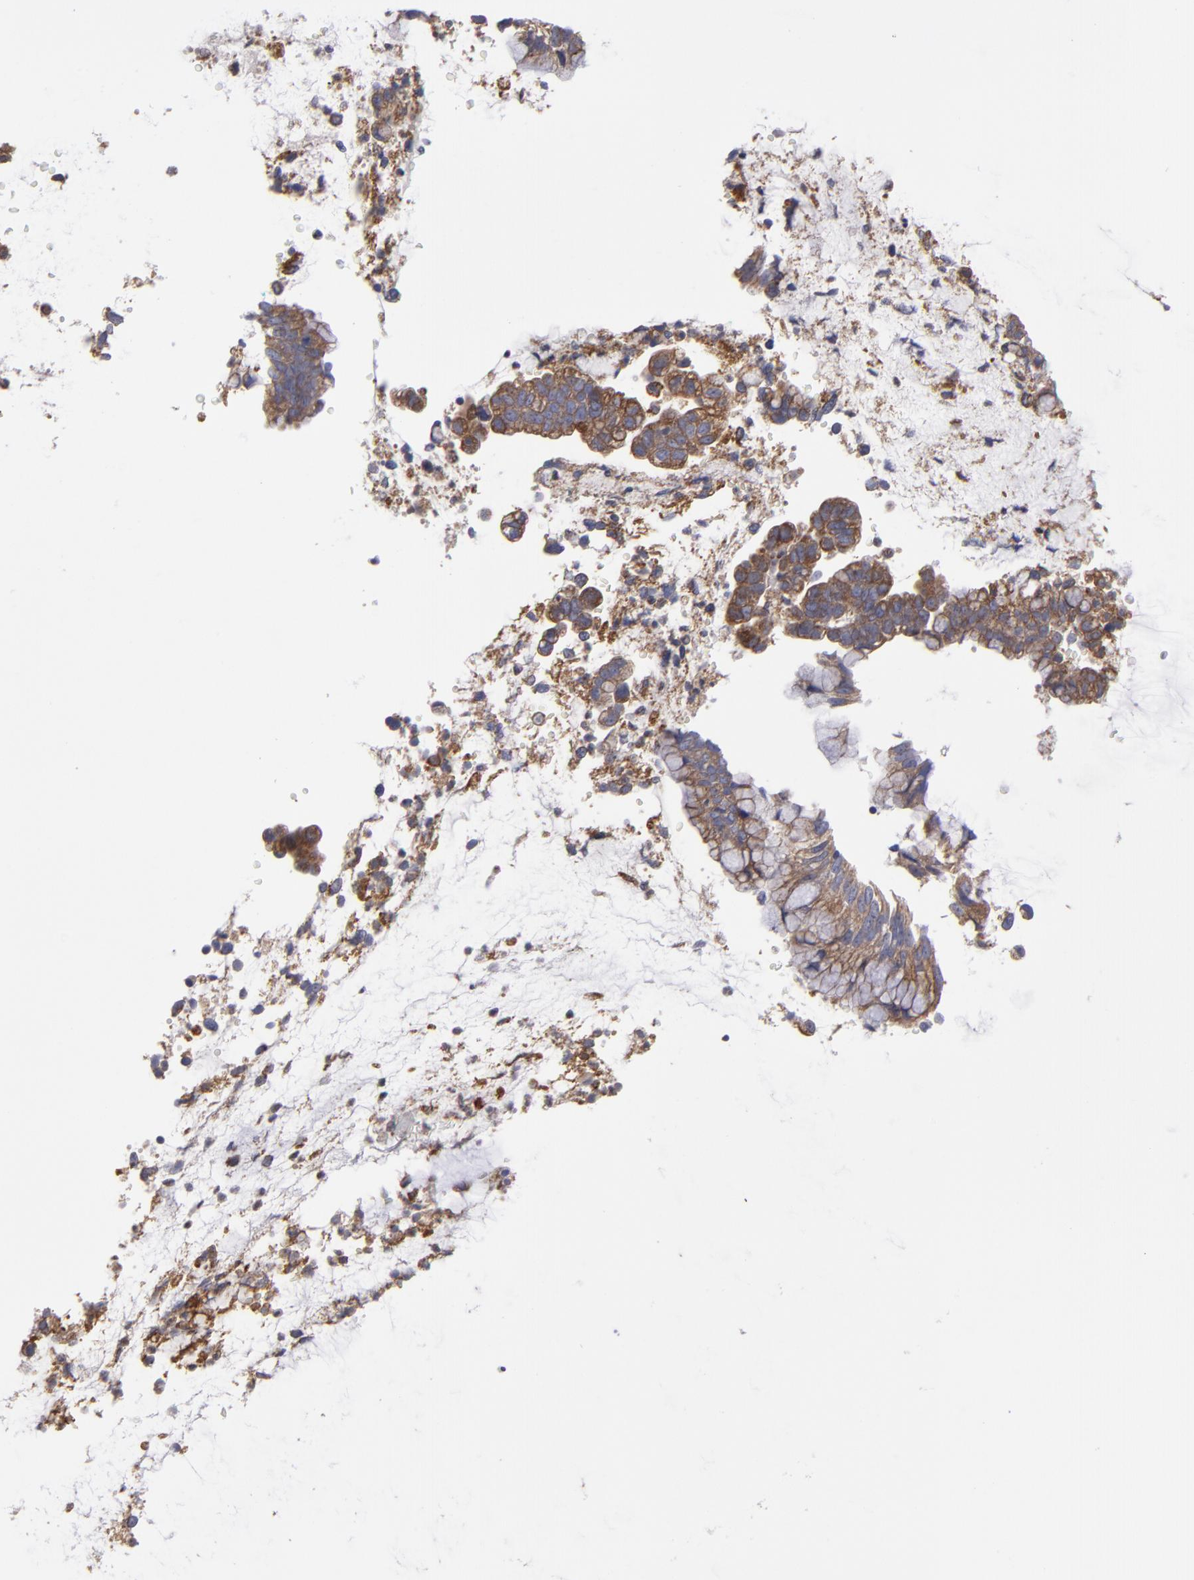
{"staining": {"intensity": "moderate", "quantity": ">75%", "location": "cytoplasmic/membranous"}, "tissue": "cervical cancer", "cell_type": "Tumor cells", "image_type": "cancer", "snomed": [{"axis": "morphology", "description": "Adenocarcinoma, NOS"}, {"axis": "topography", "description": "Cervix"}], "caption": "Tumor cells show medium levels of moderate cytoplasmic/membranous staining in about >75% of cells in human cervical cancer. (Brightfield microscopy of DAB IHC at high magnification).", "gene": "SLMAP", "patient": {"sex": "female", "age": 44}}